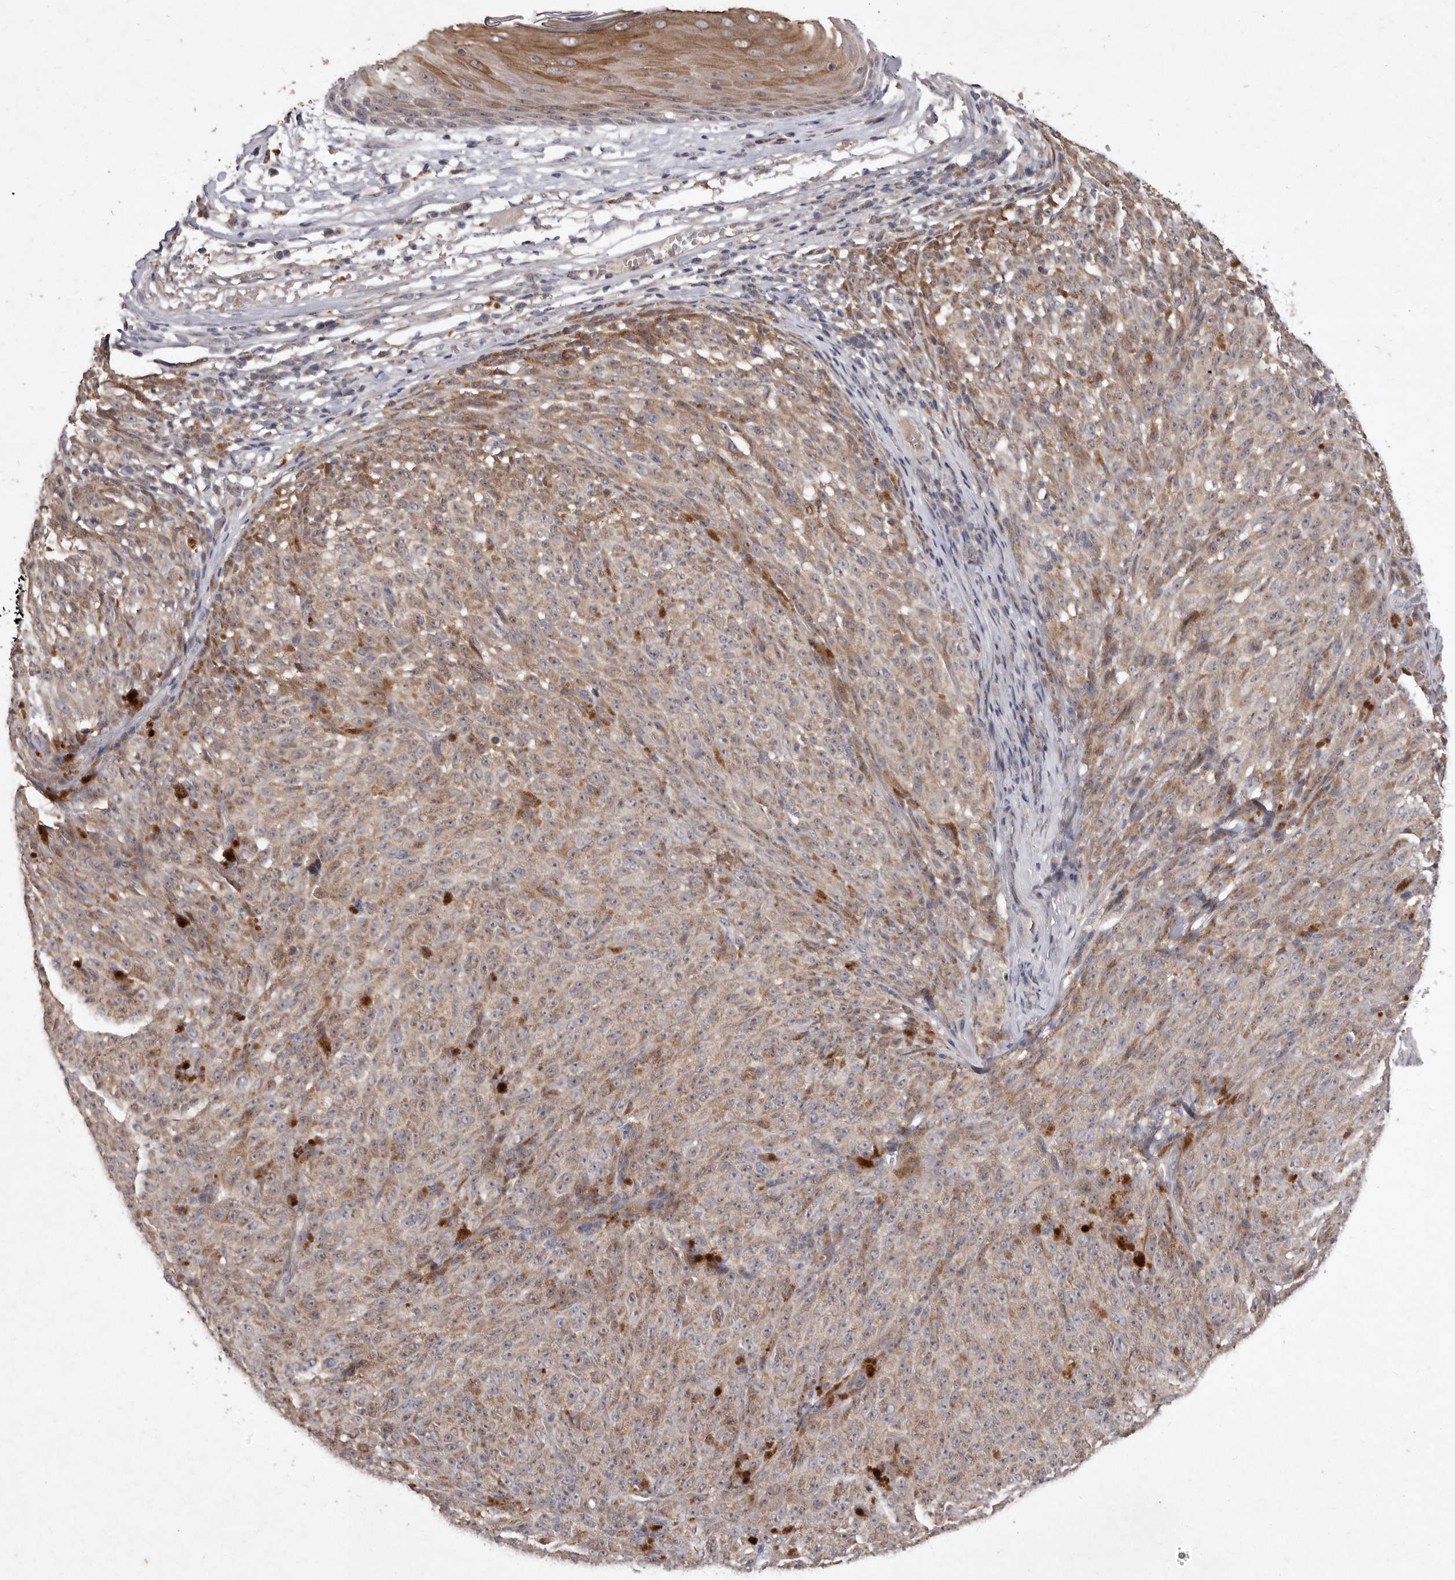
{"staining": {"intensity": "weak", "quantity": ">75%", "location": "cytoplasmic/membranous"}, "tissue": "melanoma", "cell_type": "Tumor cells", "image_type": "cancer", "snomed": [{"axis": "morphology", "description": "Malignant melanoma, NOS"}, {"axis": "topography", "description": "Skin"}], "caption": "This histopathology image demonstrates IHC staining of human melanoma, with low weak cytoplasmic/membranous staining in approximately >75% of tumor cells.", "gene": "FLAD1", "patient": {"sex": "female", "age": 82}}